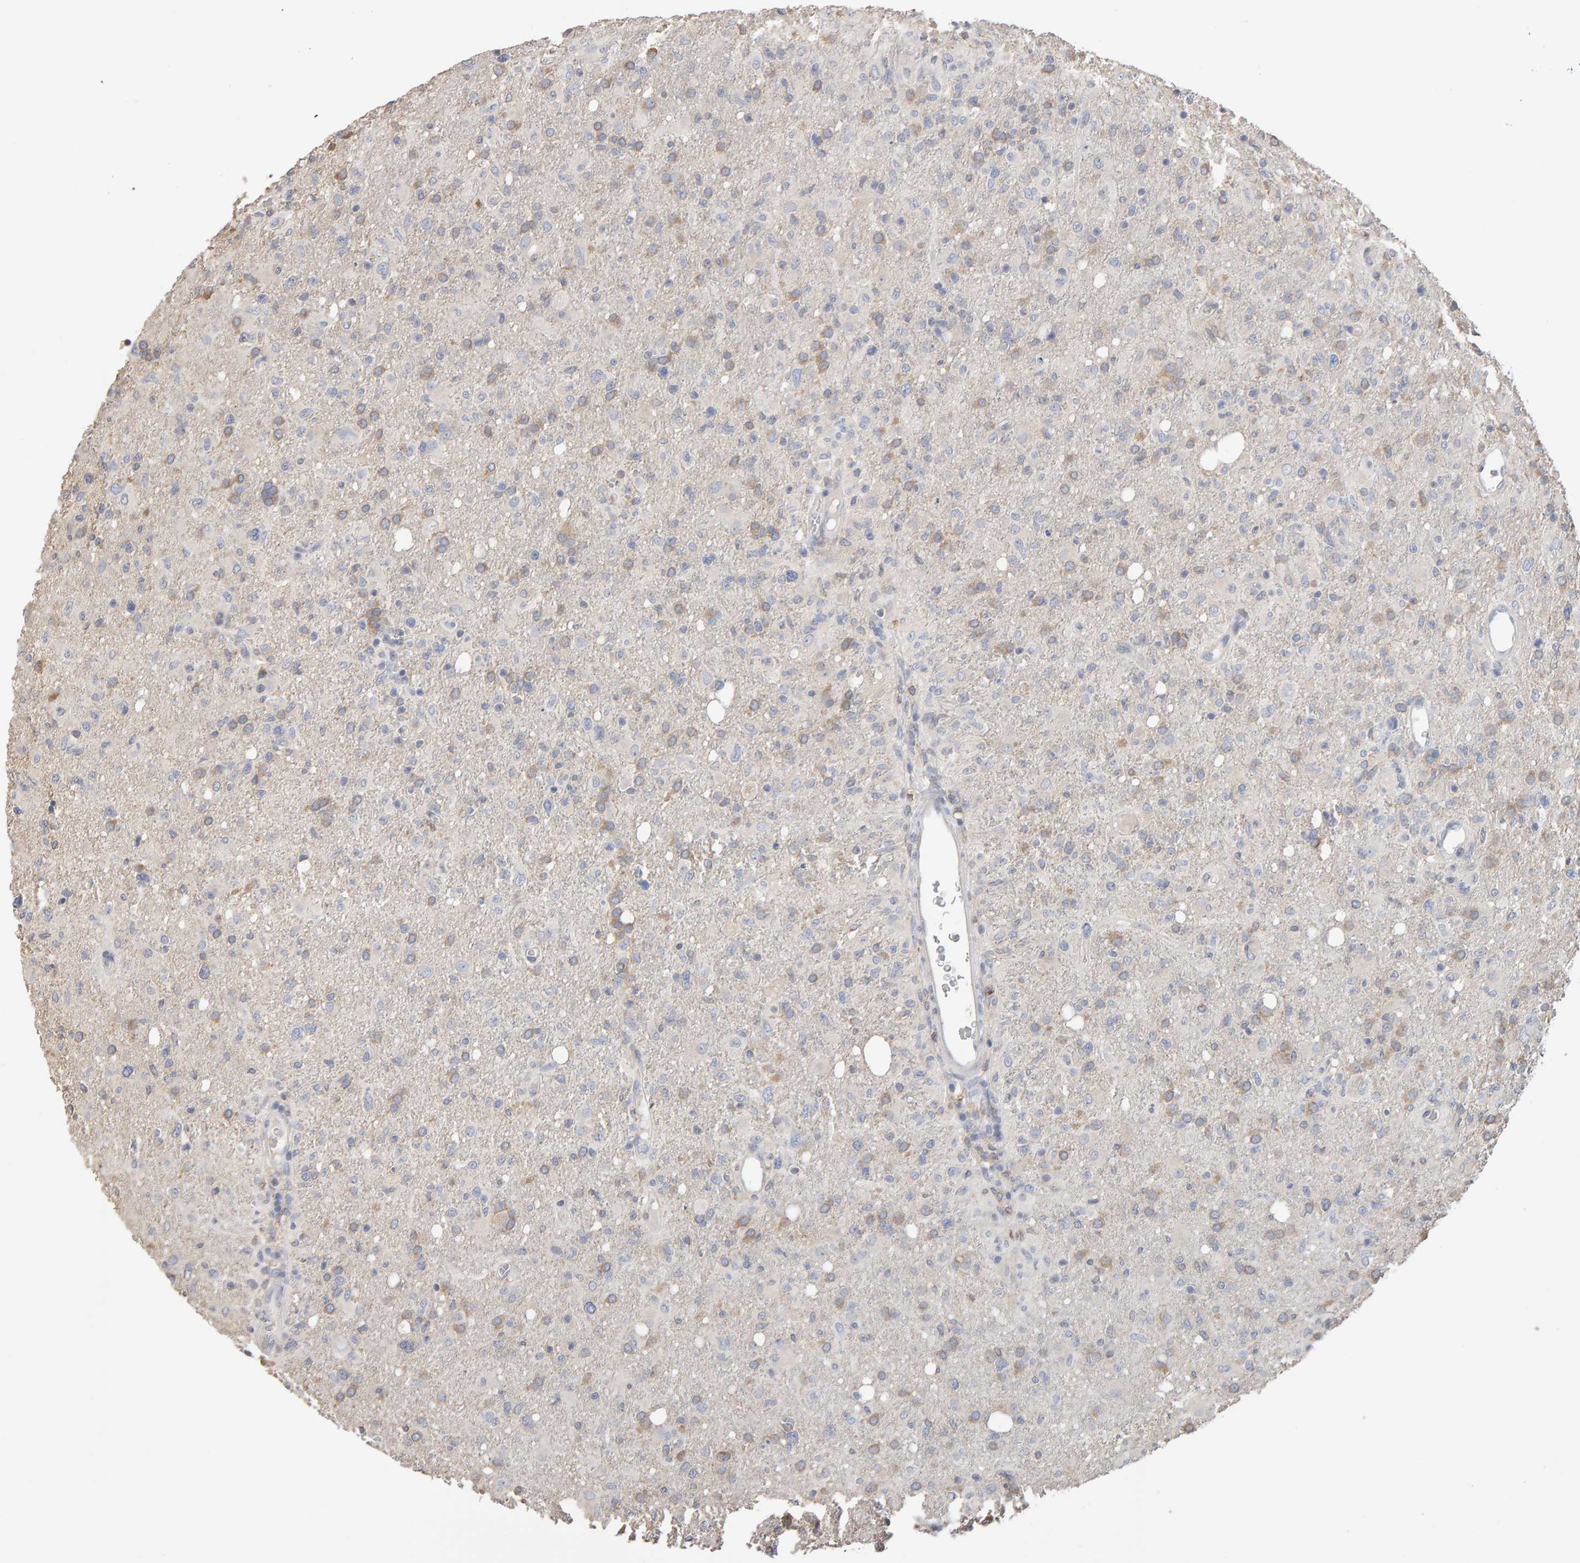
{"staining": {"intensity": "weak", "quantity": "25%-75%", "location": "cytoplasmic/membranous"}, "tissue": "glioma", "cell_type": "Tumor cells", "image_type": "cancer", "snomed": [{"axis": "morphology", "description": "Glioma, malignant, High grade"}, {"axis": "topography", "description": "Brain"}], "caption": "This is a histology image of immunohistochemistry staining of glioma, which shows weak positivity in the cytoplasmic/membranous of tumor cells.", "gene": "SGPL1", "patient": {"sex": "female", "age": 57}}